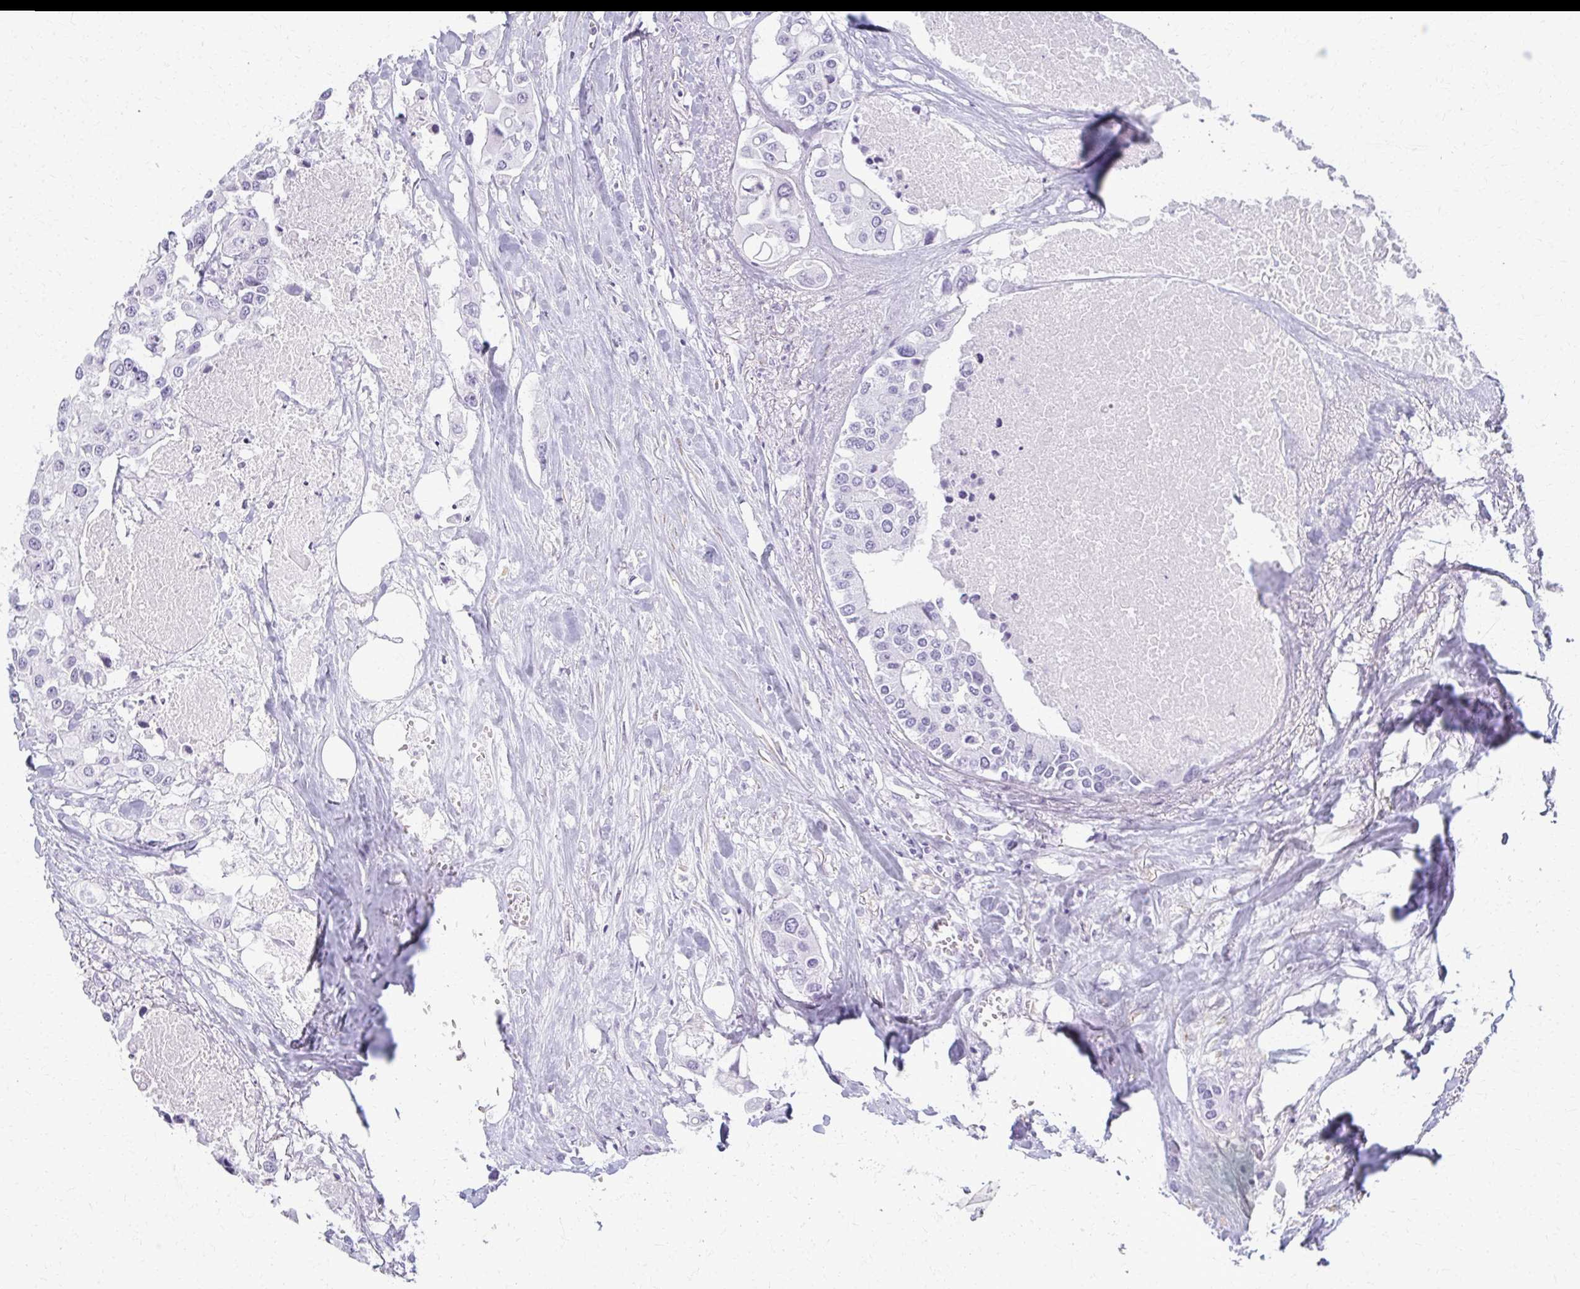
{"staining": {"intensity": "negative", "quantity": "none", "location": "none"}, "tissue": "colorectal cancer", "cell_type": "Tumor cells", "image_type": "cancer", "snomed": [{"axis": "morphology", "description": "Adenocarcinoma, NOS"}, {"axis": "topography", "description": "Colon"}], "caption": "Colorectal cancer (adenocarcinoma) stained for a protein using IHC demonstrates no positivity tumor cells.", "gene": "CA3", "patient": {"sex": "male", "age": 77}}